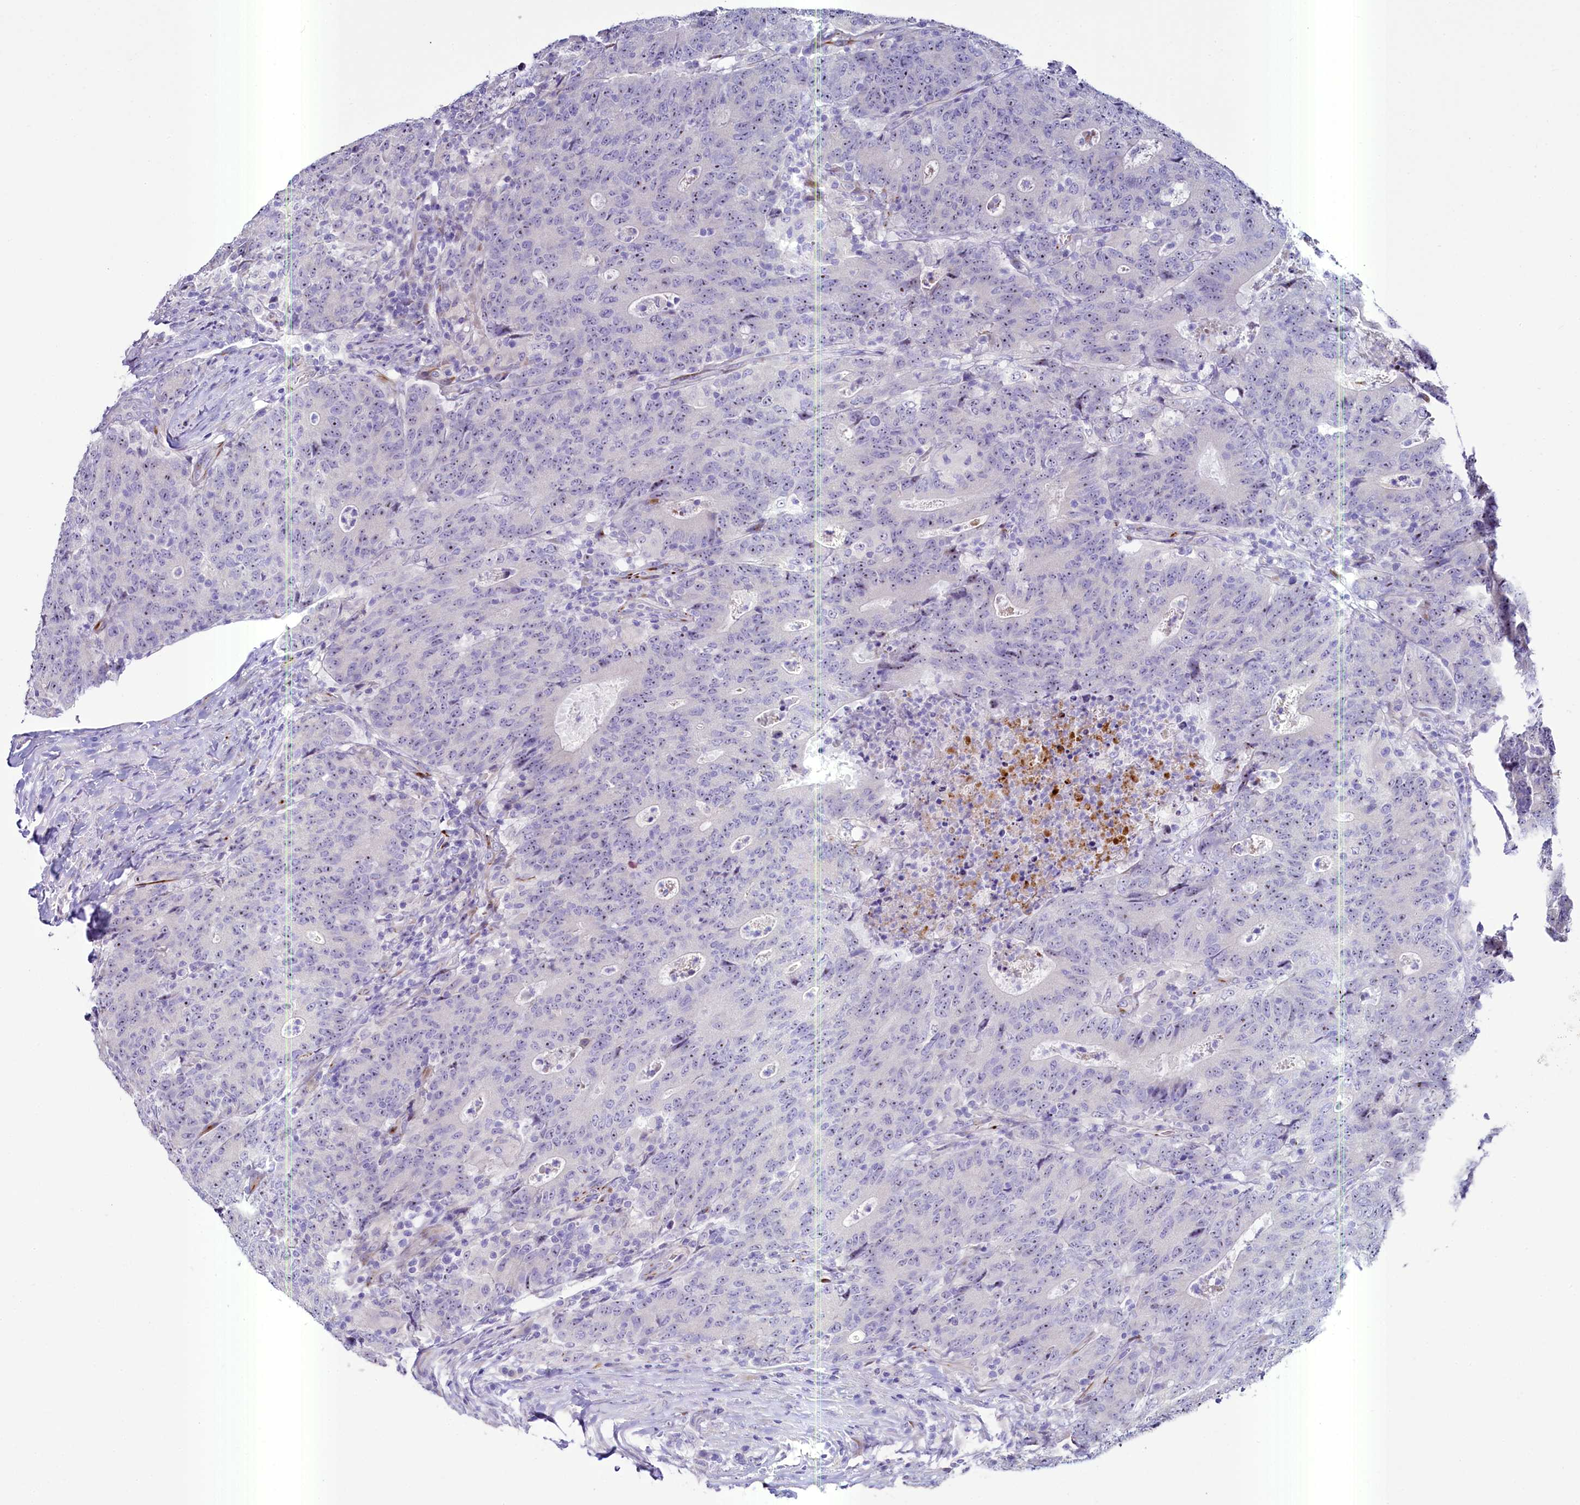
{"staining": {"intensity": "negative", "quantity": "none", "location": "none"}, "tissue": "colorectal cancer", "cell_type": "Tumor cells", "image_type": "cancer", "snomed": [{"axis": "morphology", "description": "Adenocarcinoma, NOS"}, {"axis": "topography", "description": "Colon"}], "caption": "The IHC photomicrograph has no significant positivity in tumor cells of colorectal cancer (adenocarcinoma) tissue. (Brightfield microscopy of DAB immunohistochemistry (IHC) at high magnification).", "gene": "SH3TC2", "patient": {"sex": "female", "age": 75}}